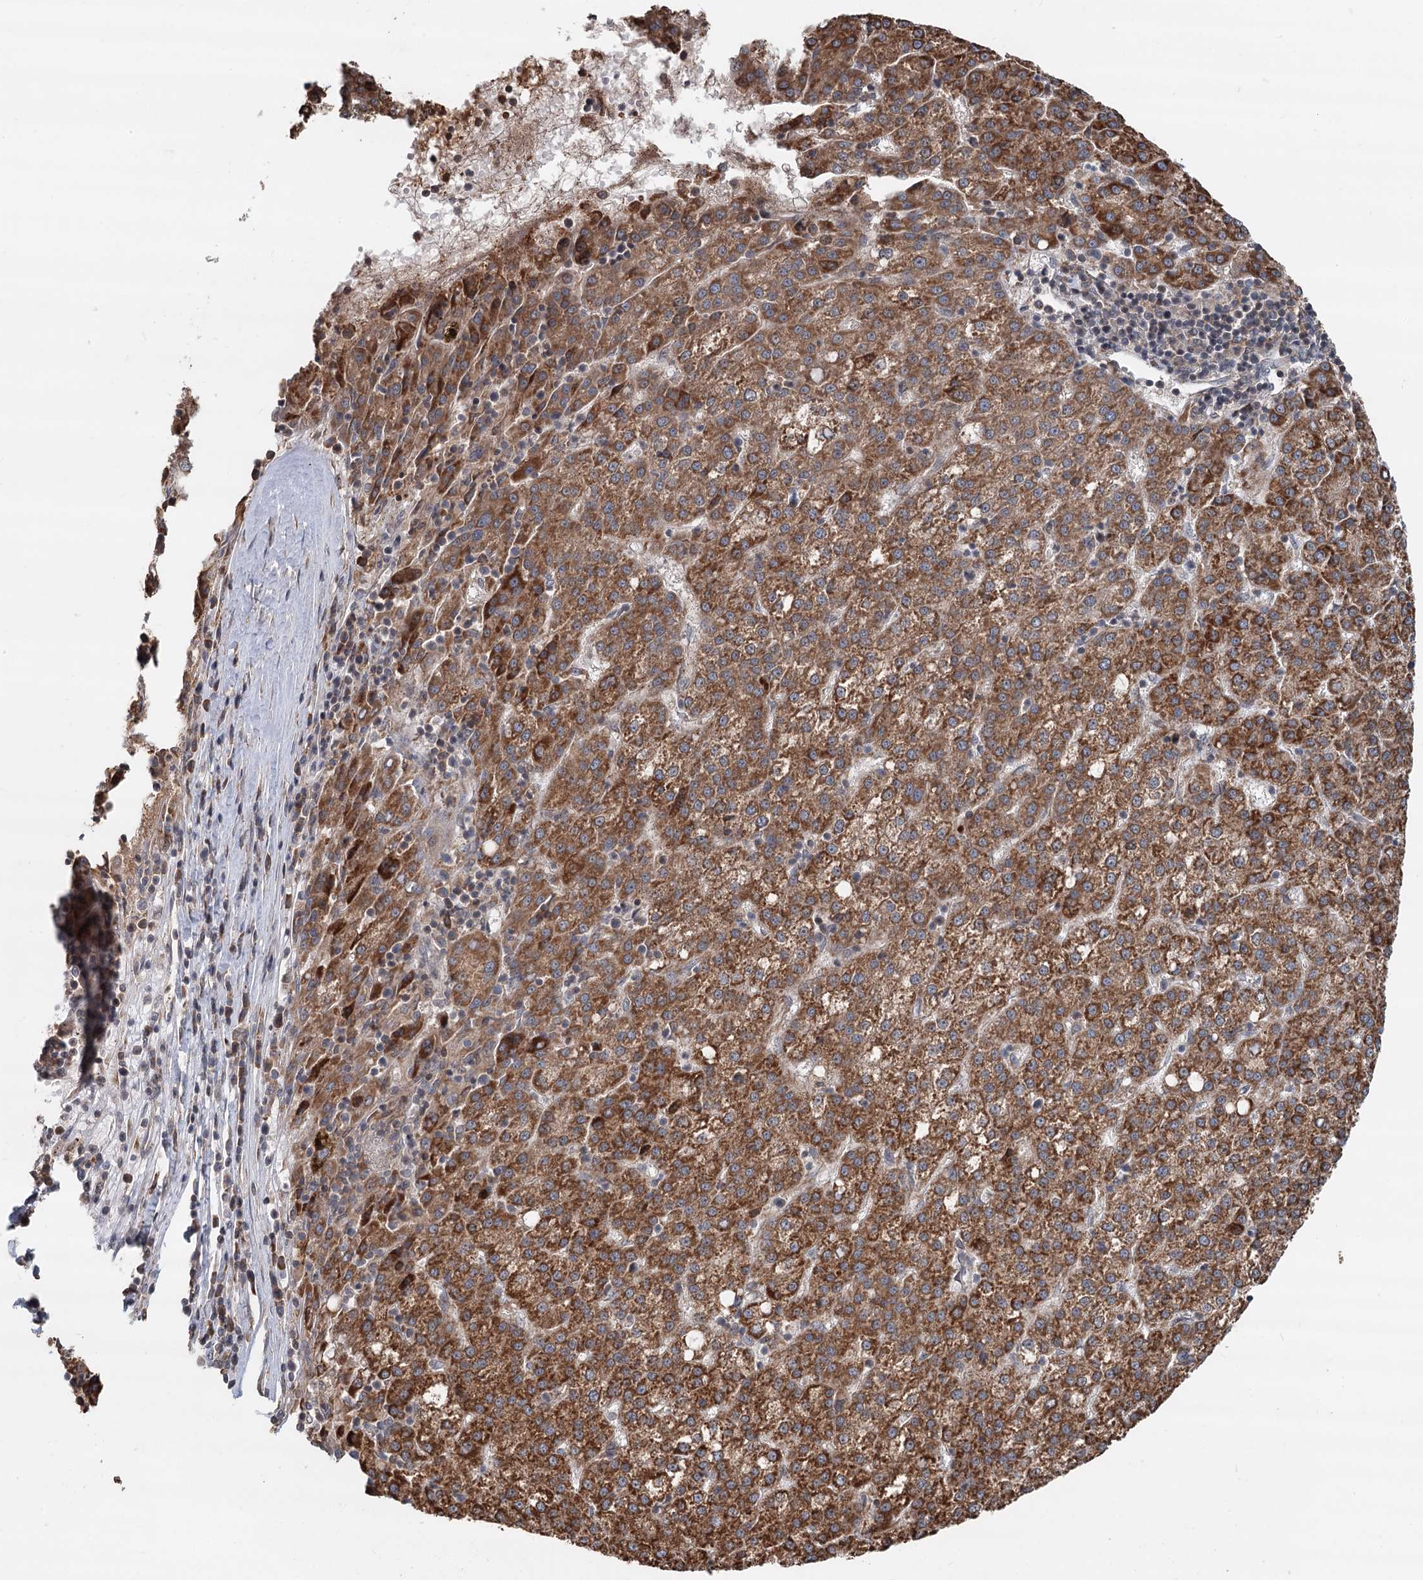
{"staining": {"intensity": "strong", "quantity": ">75%", "location": "cytoplasmic/membranous"}, "tissue": "liver cancer", "cell_type": "Tumor cells", "image_type": "cancer", "snomed": [{"axis": "morphology", "description": "Carcinoma, Hepatocellular, NOS"}, {"axis": "topography", "description": "Liver"}], "caption": "IHC micrograph of neoplastic tissue: liver cancer (hepatocellular carcinoma) stained using IHC exhibits high levels of strong protein expression localized specifically in the cytoplasmic/membranous of tumor cells, appearing as a cytoplasmic/membranous brown color.", "gene": "RNF111", "patient": {"sex": "female", "age": 58}}